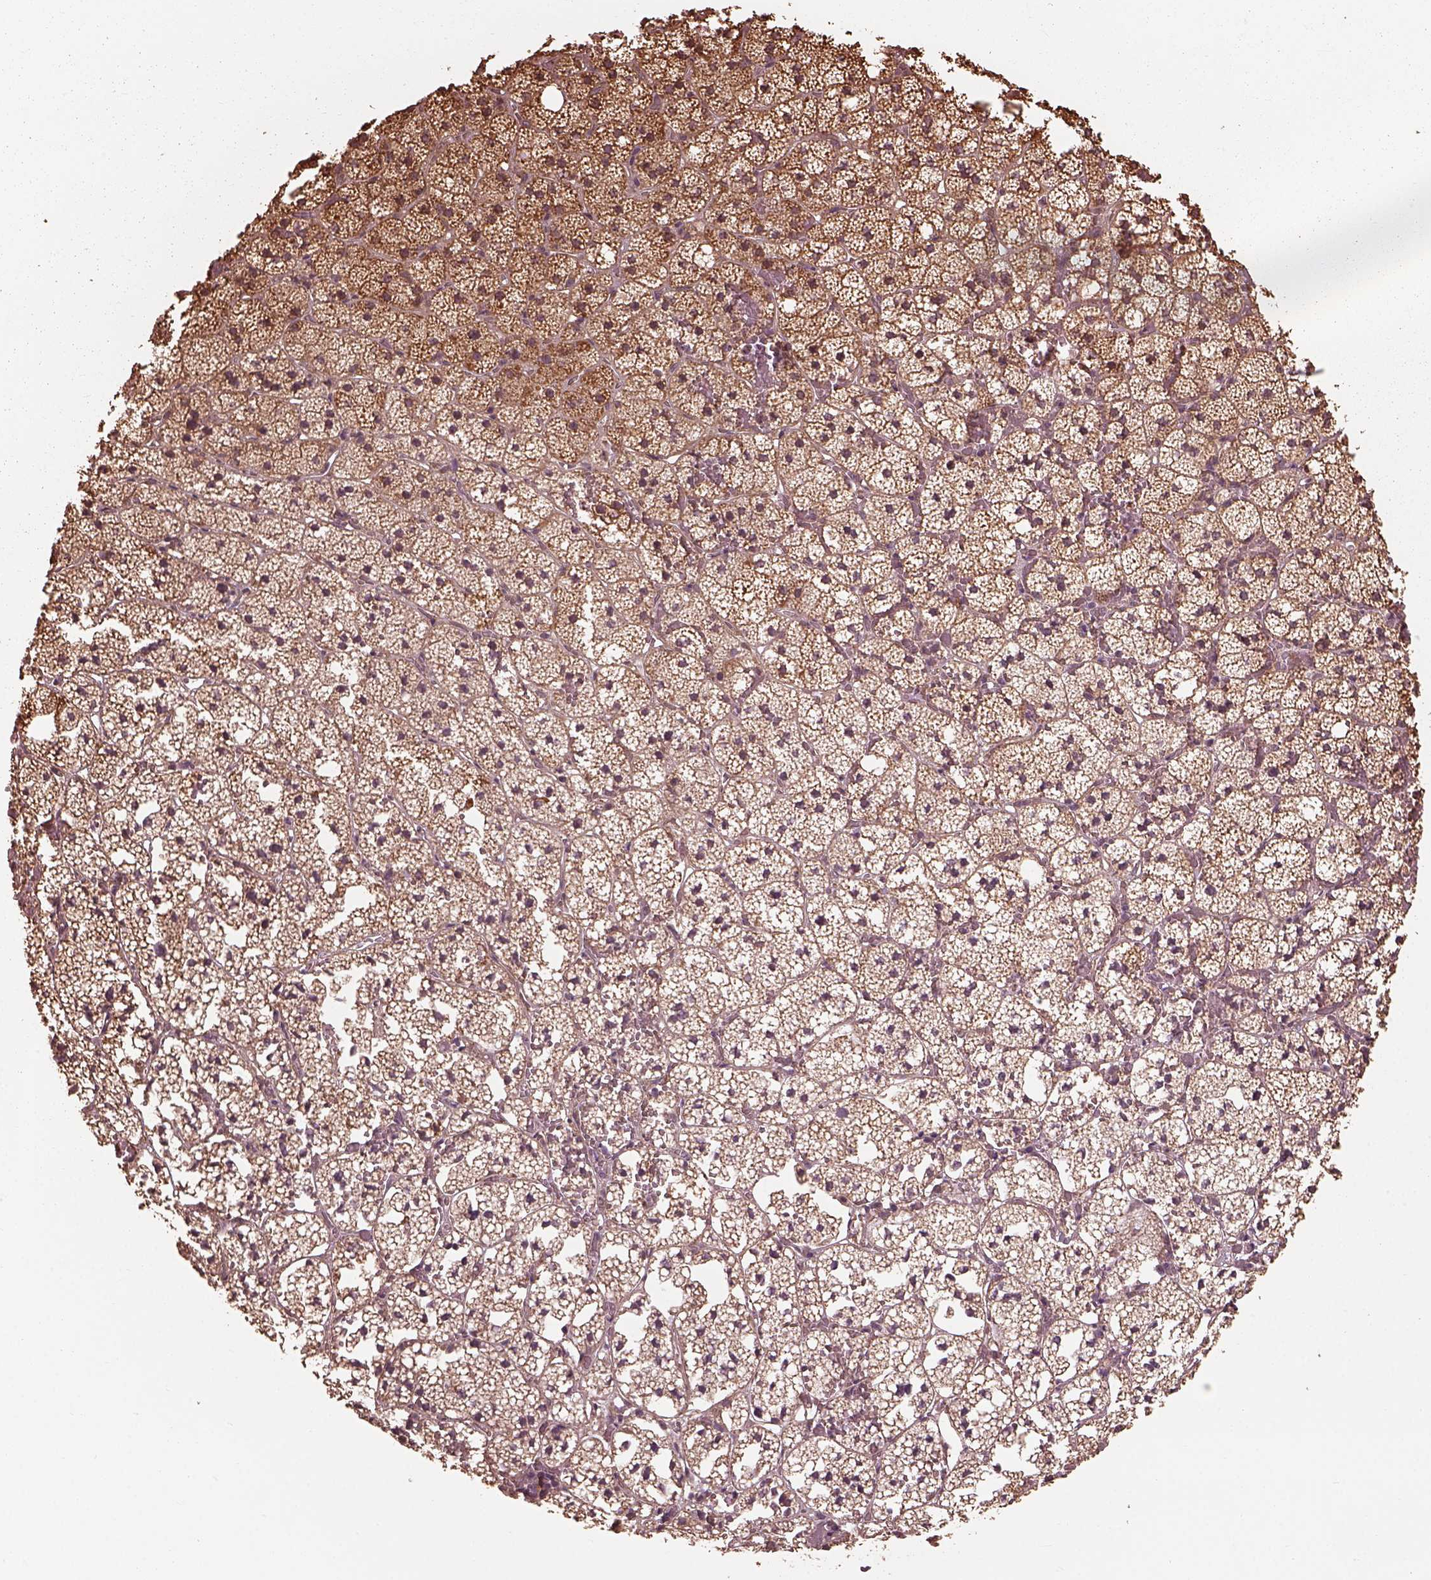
{"staining": {"intensity": "strong", "quantity": "25%-75%", "location": "cytoplasmic/membranous"}, "tissue": "adrenal gland", "cell_type": "Glandular cells", "image_type": "normal", "snomed": [{"axis": "morphology", "description": "Normal tissue, NOS"}, {"axis": "topography", "description": "Adrenal gland"}], "caption": "A high amount of strong cytoplasmic/membranous staining is seen in about 25%-75% of glandular cells in benign adrenal gland.", "gene": "METTL4", "patient": {"sex": "male", "age": 53}}